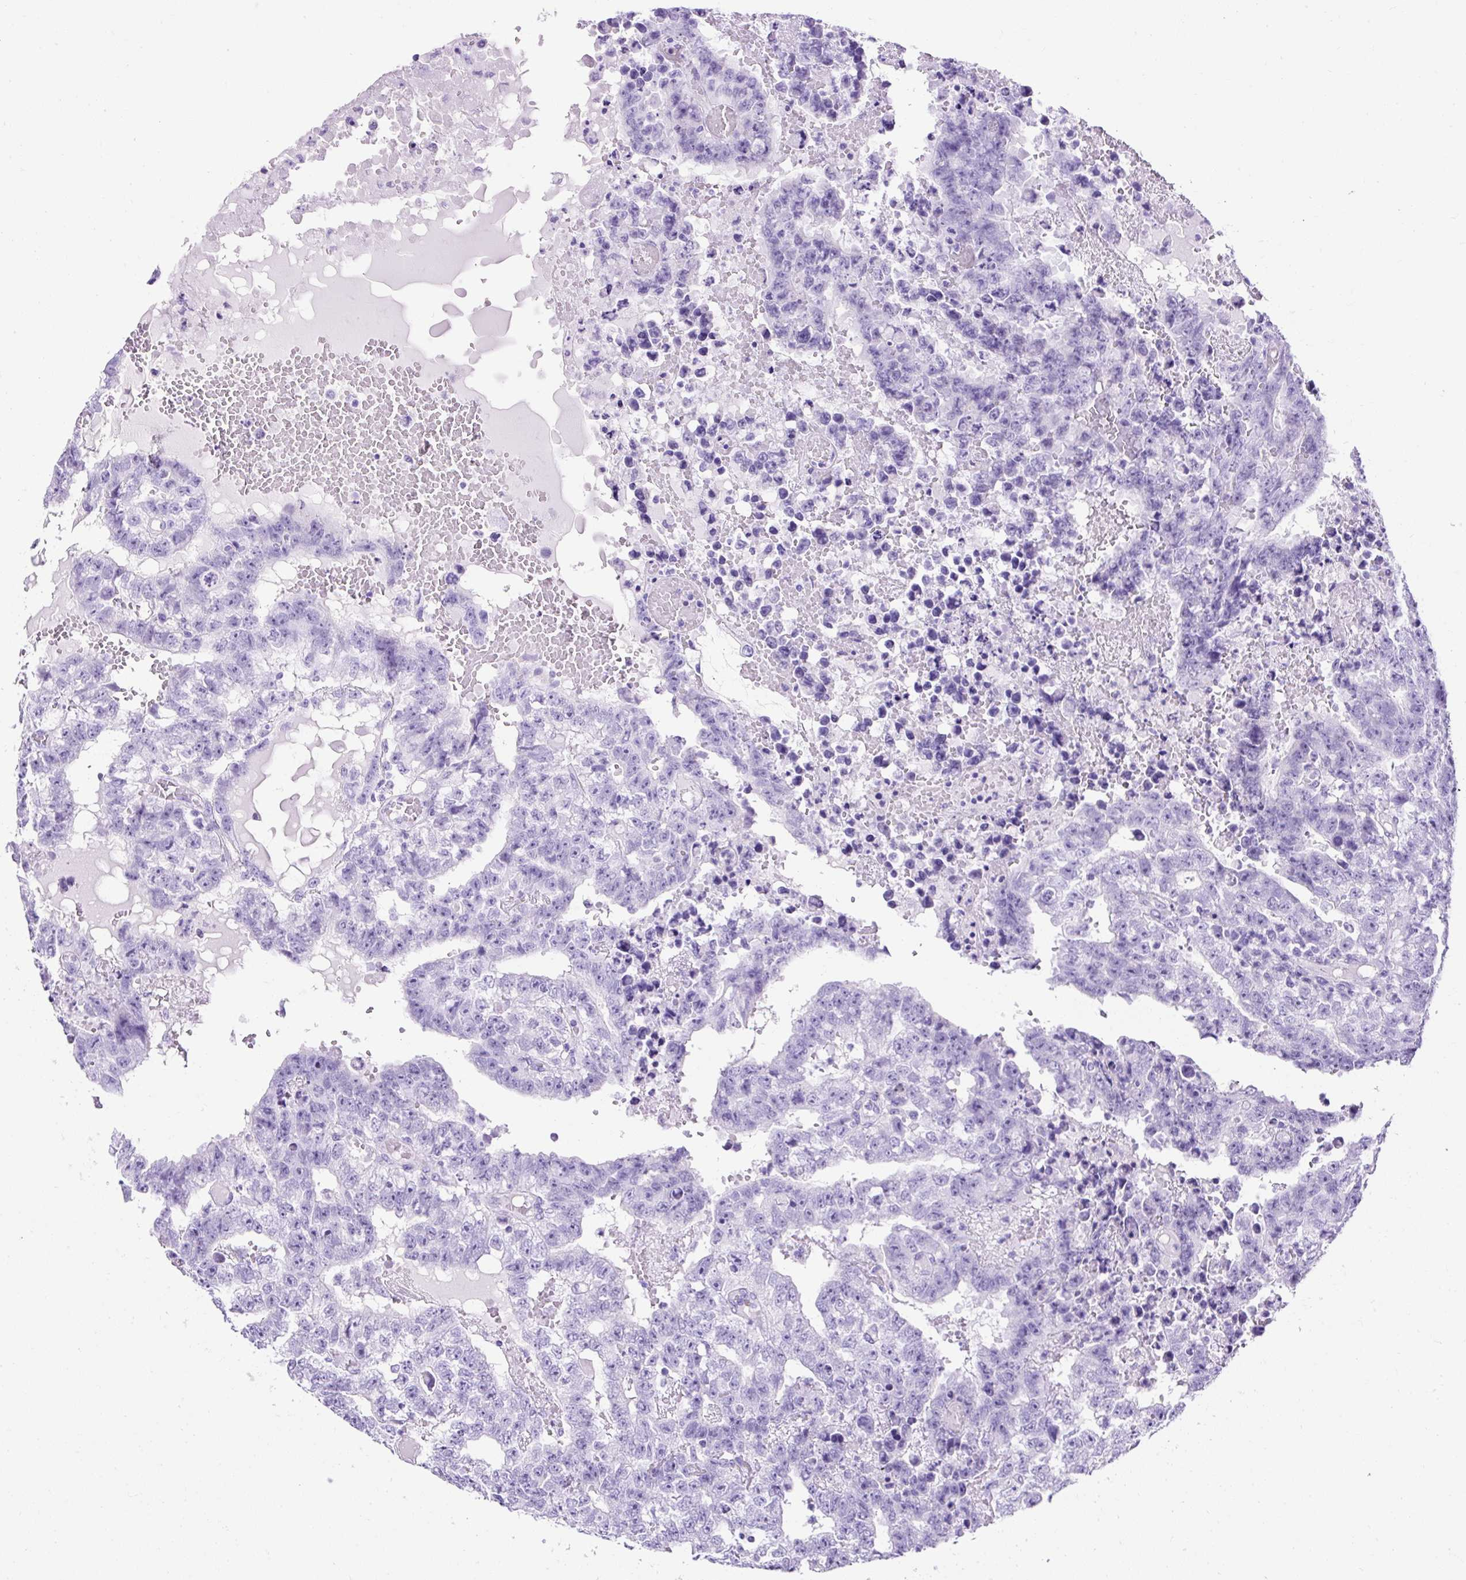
{"staining": {"intensity": "negative", "quantity": "none", "location": "none"}, "tissue": "testis cancer", "cell_type": "Tumor cells", "image_type": "cancer", "snomed": [{"axis": "morphology", "description": "Carcinoma, Embryonal, NOS"}, {"axis": "topography", "description": "Testis"}], "caption": "High magnification brightfield microscopy of embryonal carcinoma (testis) stained with DAB (3,3'-diaminobenzidine) (brown) and counterstained with hematoxylin (blue): tumor cells show no significant staining. (Brightfield microscopy of DAB (3,3'-diaminobenzidine) immunohistochemistry (IHC) at high magnification).", "gene": "KRT12", "patient": {"sex": "male", "age": 25}}